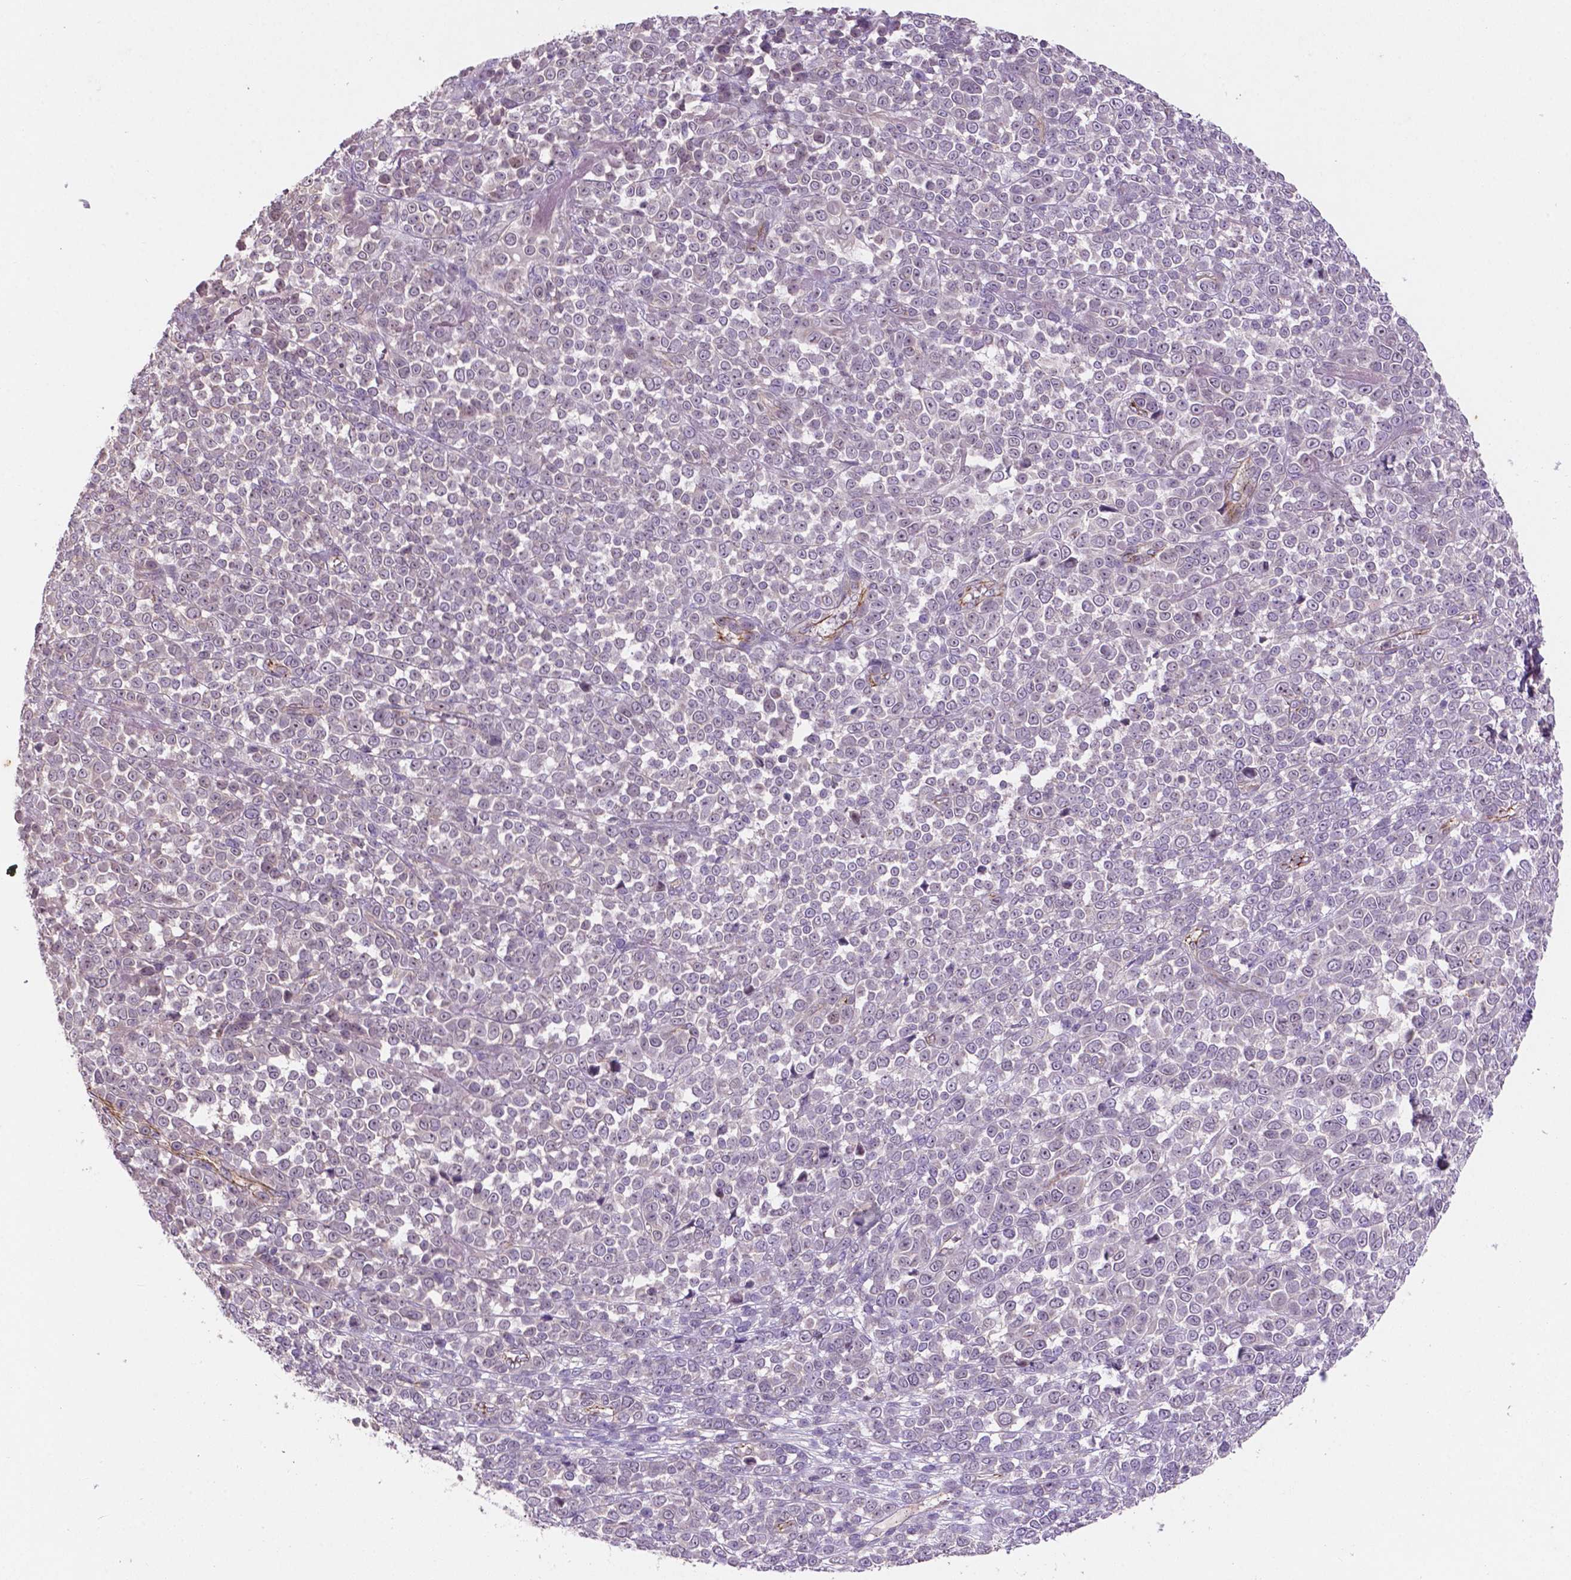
{"staining": {"intensity": "negative", "quantity": "none", "location": "none"}, "tissue": "melanoma", "cell_type": "Tumor cells", "image_type": "cancer", "snomed": [{"axis": "morphology", "description": "Malignant melanoma, NOS"}, {"axis": "topography", "description": "Skin"}], "caption": "This histopathology image is of malignant melanoma stained with immunohistochemistry (IHC) to label a protein in brown with the nuclei are counter-stained blue. There is no positivity in tumor cells. (DAB IHC, high magnification).", "gene": "ARL5C", "patient": {"sex": "female", "age": 95}}